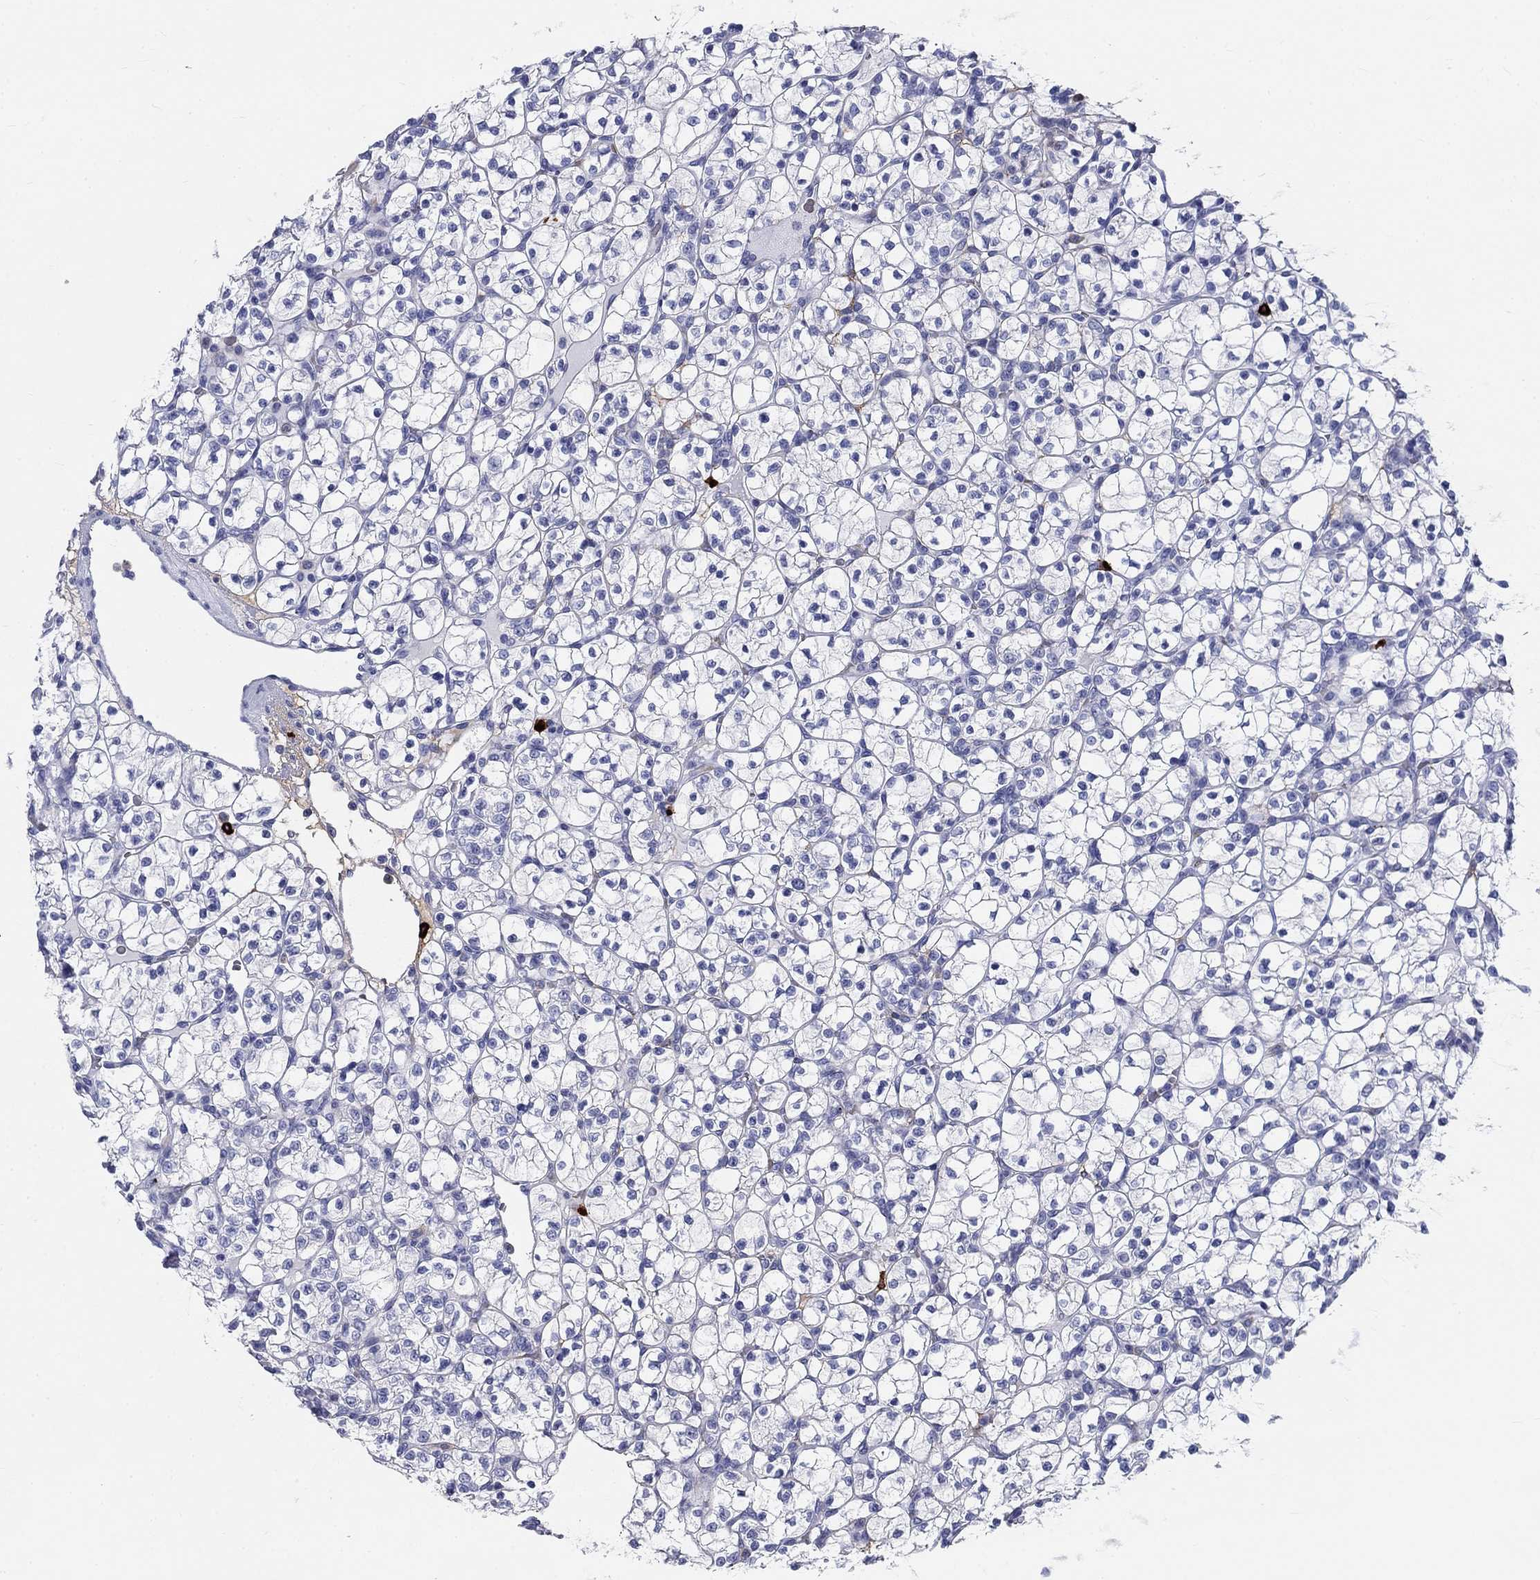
{"staining": {"intensity": "negative", "quantity": "none", "location": "none"}, "tissue": "renal cancer", "cell_type": "Tumor cells", "image_type": "cancer", "snomed": [{"axis": "morphology", "description": "Adenocarcinoma, NOS"}, {"axis": "topography", "description": "Kidney"}], "caption": "Renal cancer (adenocarcinoma) stained for a protein using immunohistochemistry exhibits no expression tumor cells.", "gene": "CD40LG", "patient": {"sex": "female", "age": 89}}